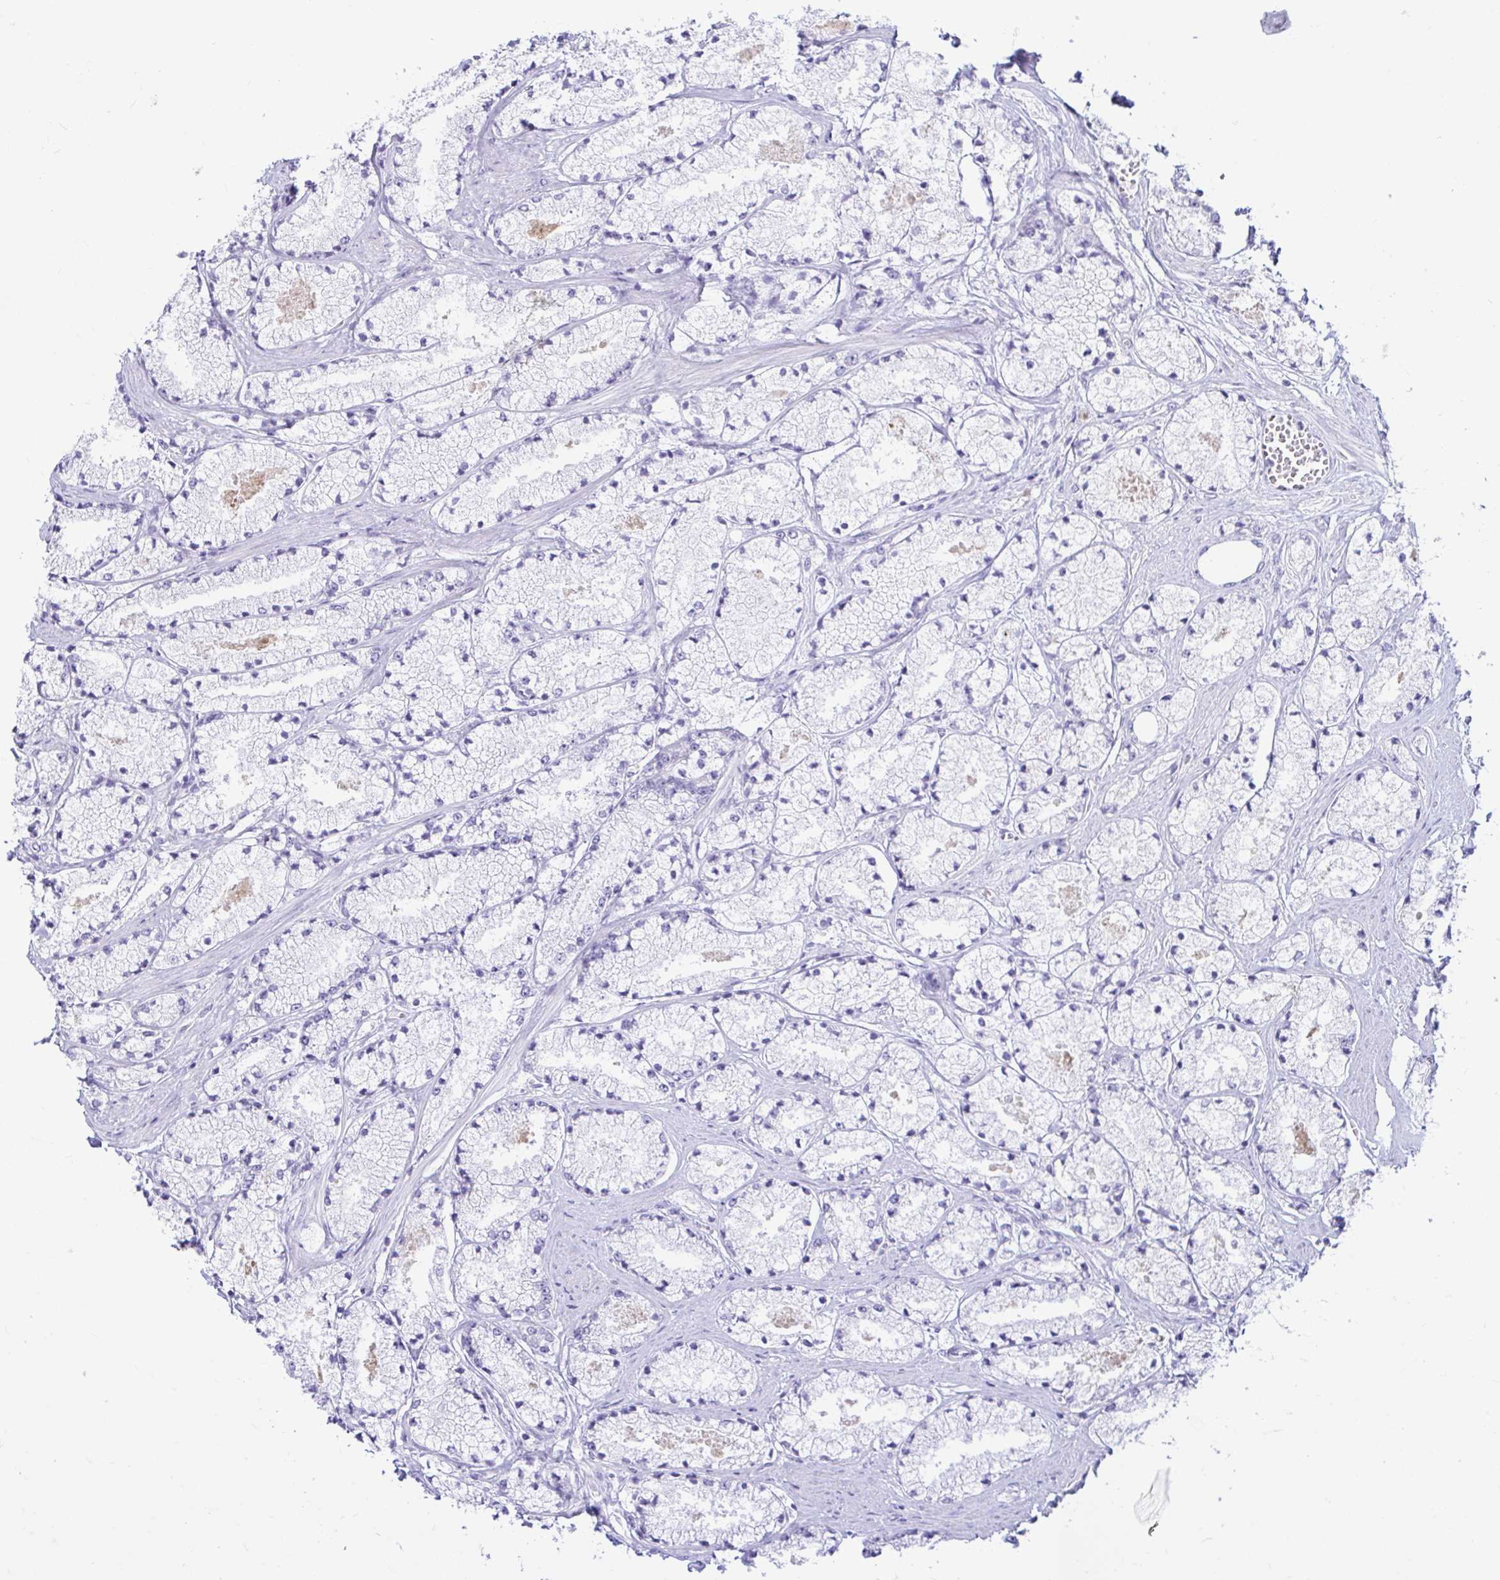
{"staining": {"intensity": "negative", "quantity": "none", "location": "none"}, "tissue": "prostate cancer", "cell_type": "Tumor cells", "image_type": "cancer", "snomed": [{"axis": "morphology", "description": "Adenocarcinoma, High grade"}, {"axis": "topography", "description": "Prostate"}], "caption": "This photomicrograph is of prostate cancer (adenocarcinoma (high-grade)) stained with immunohistochemistry to label a protein in brown with the nuclei are counter-stained blue. There is no expression in tumor cells.", "gene": "ERICH6", "patient": {"sex": "male", "age": 63}}